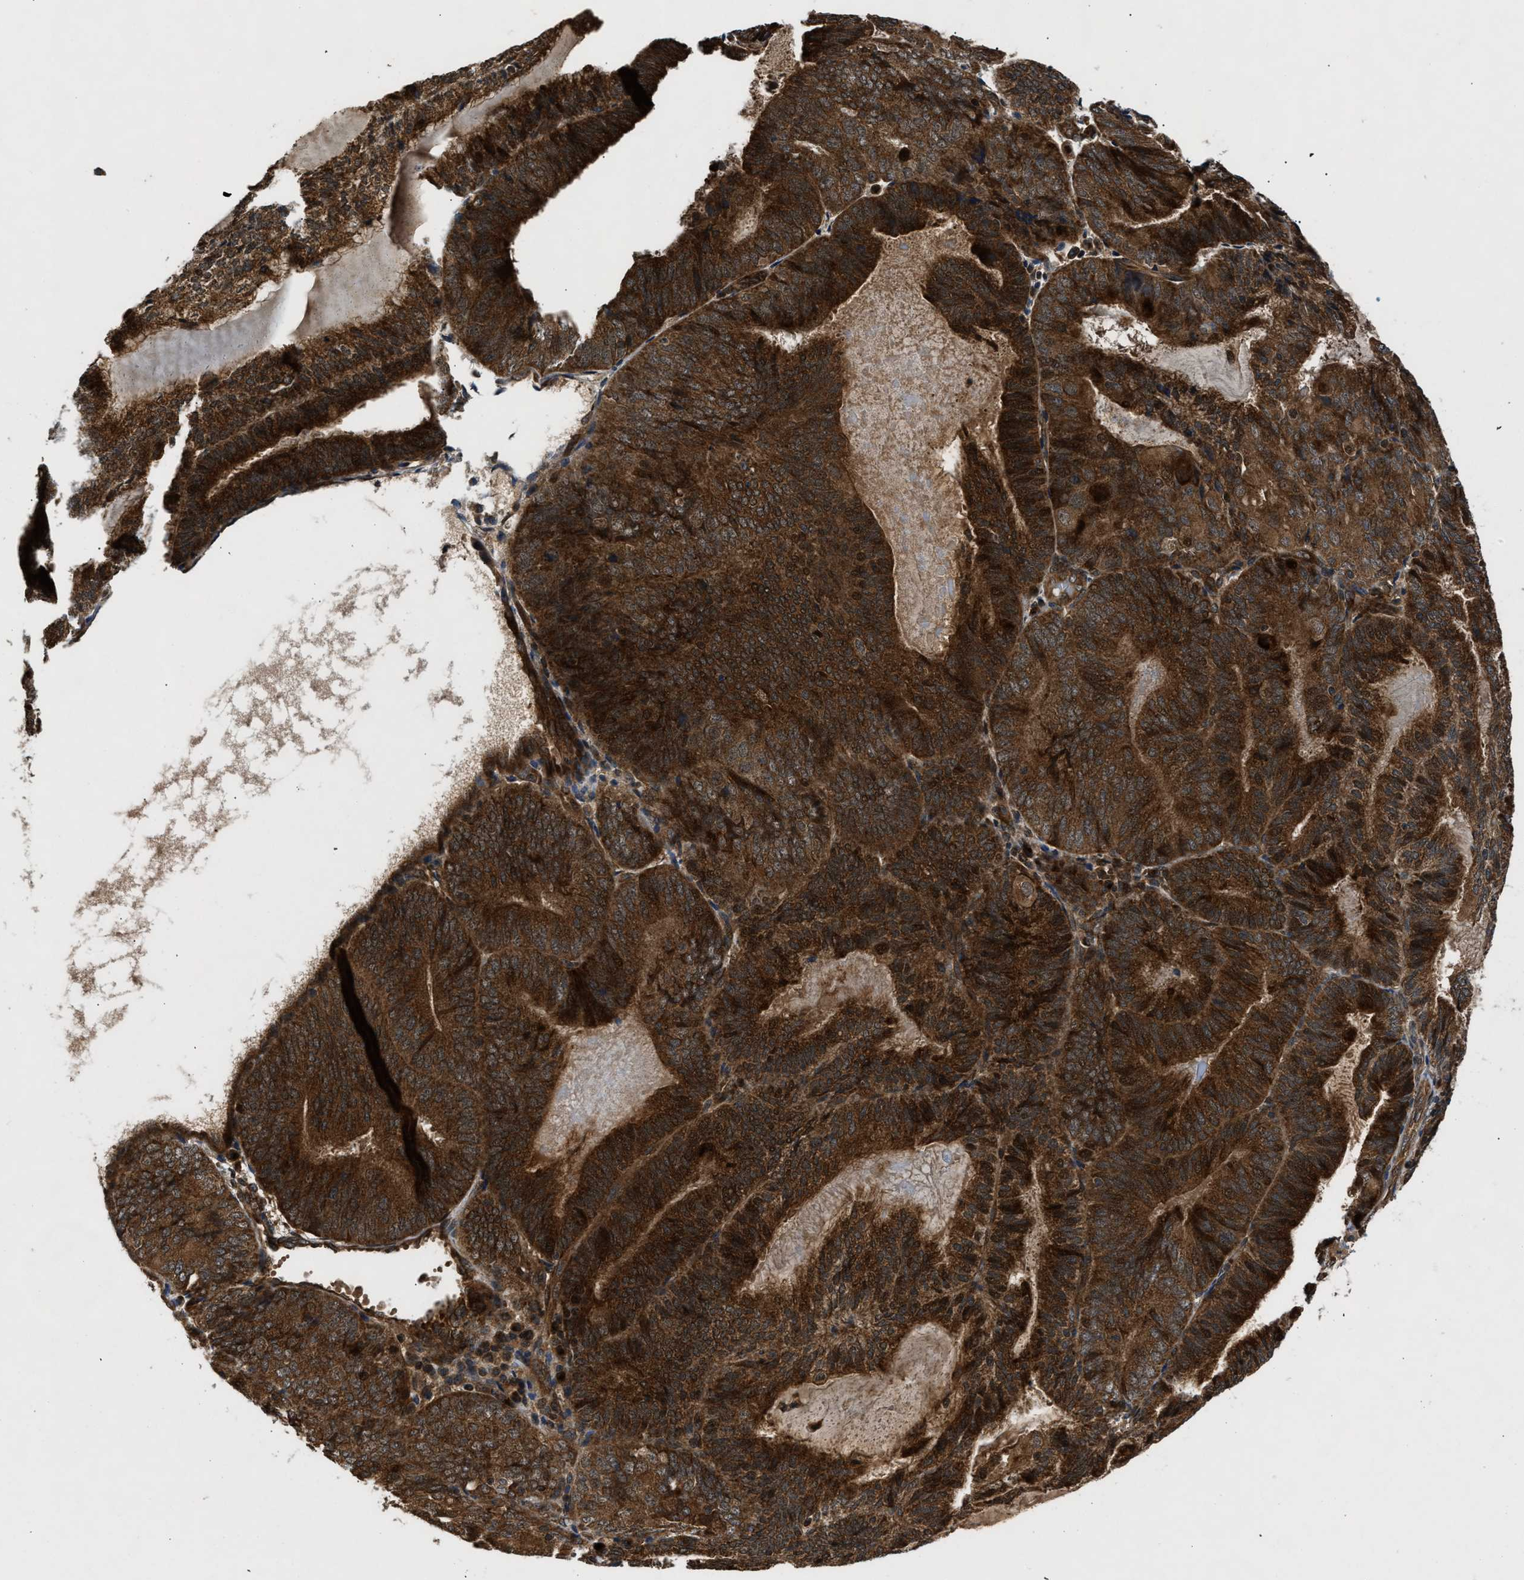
{"staining": {"intensity": "strong", "quantity": ">75%", "location": "cytoplasmic/membranous"}, "tissue": "endometrial cancer", "cell_type": "Tumor cells", "image_type": "cancer", "snomed": [{"axis": "morphology", "description": "Adenocarcinoma, NOS"}, {"axis": "topography", "description": "Endometrium"}], "caption": "The image reveals staining of endometrial cancer, revealing strong cytoplasmic/membranous protein expression (brown color) within tumor cells.", "gene": "PNPLA8", "patient": {"sex": "female", "age": 81}}